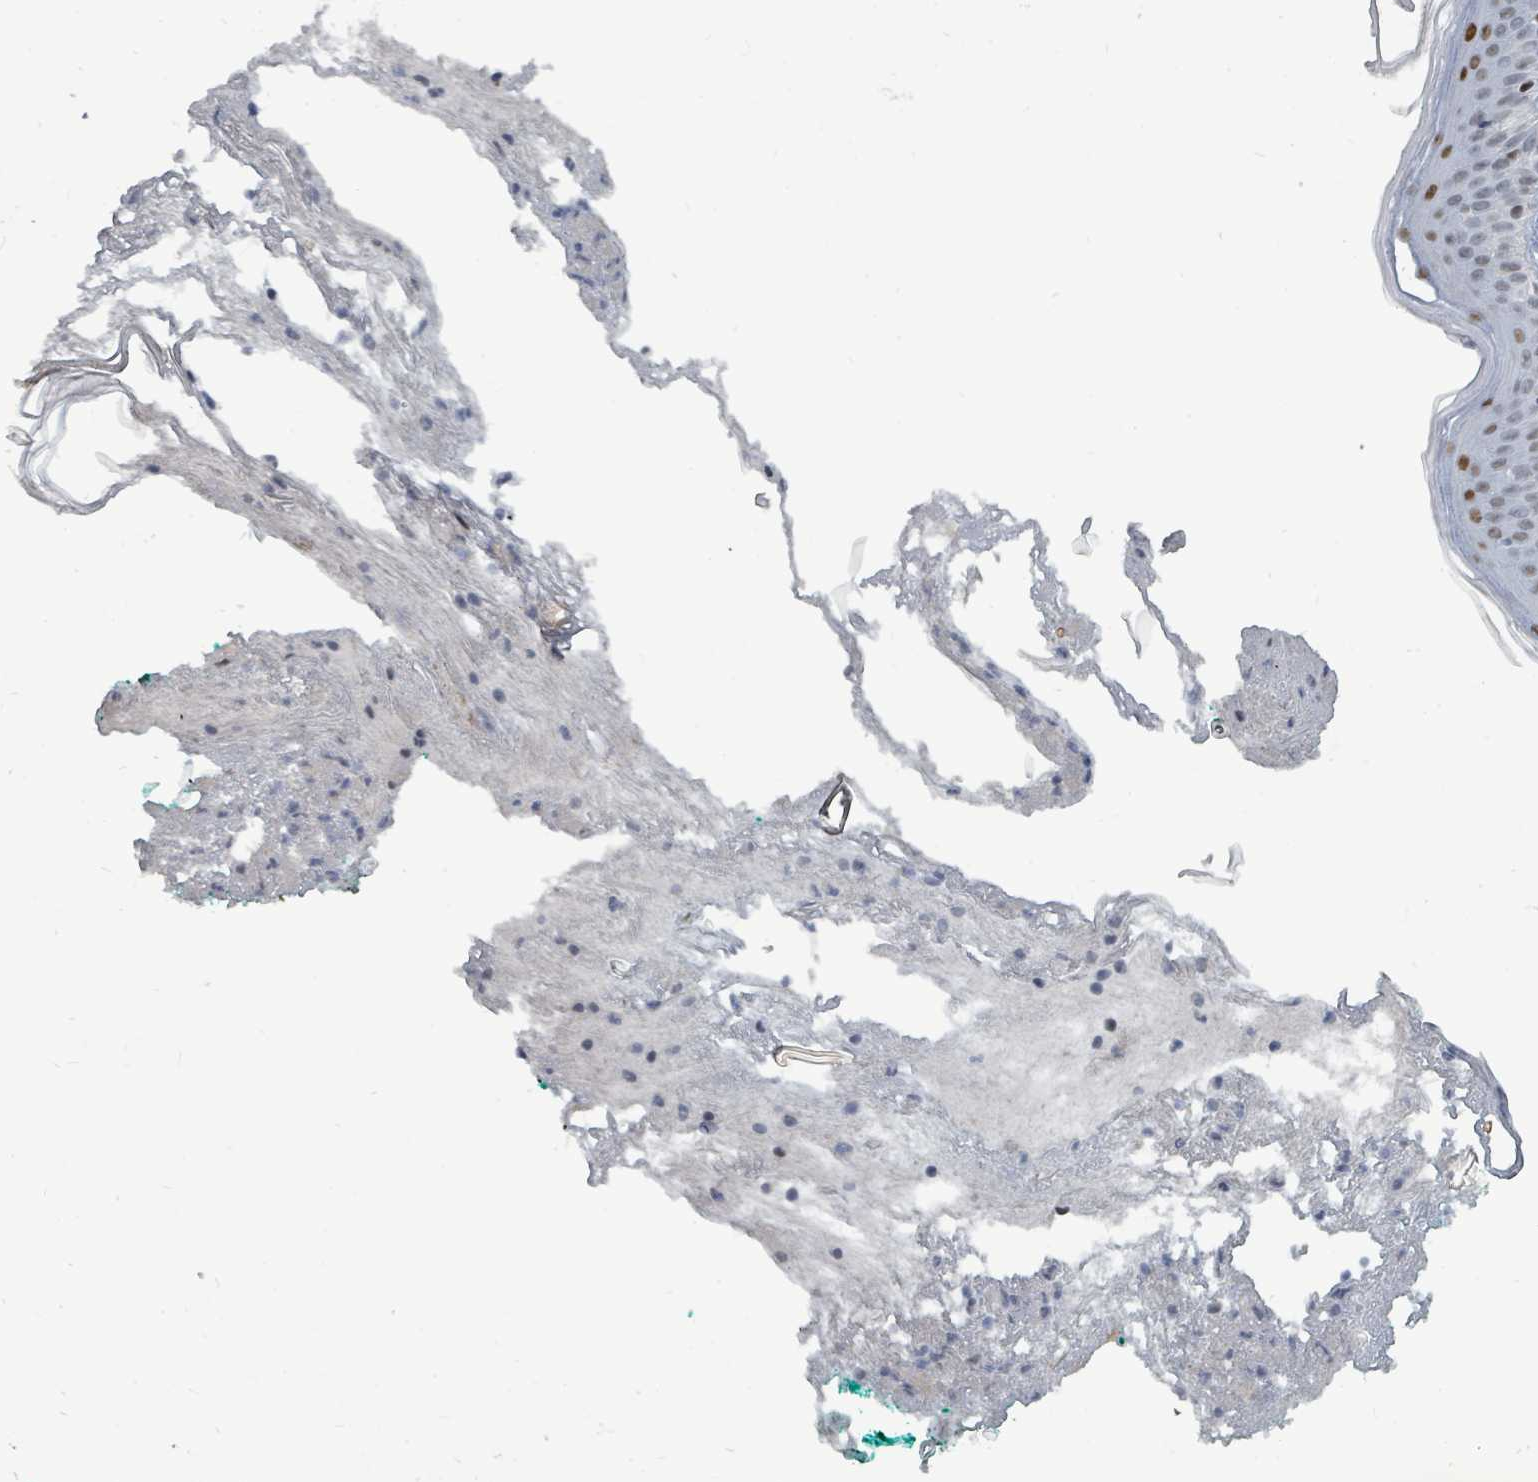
{"staining": {"intensity": "negative", "quantity": "none", "location": "none"}, "tissue": "skin", "cell_type": "Fibroblasts", "image_type": "normal", "snomed": [{"axis": "morphology", "description": "Normal tissue, NOS"}, {"axis": "morphology", "description": "Malignant melanoma, NOS"}, {"axis": "topography", "description": "Skin"}], "caption": "Benign skin was stained to show a protein in brown. There is no significant positivity in fibroblasts. Brightfield microscopy of immunohistochemistry stained with DAB (brown) and hematoxylin (blue), captured at high magnification.", "gene": "UCK1", "patient": {"sex": "male", "age": 80}}